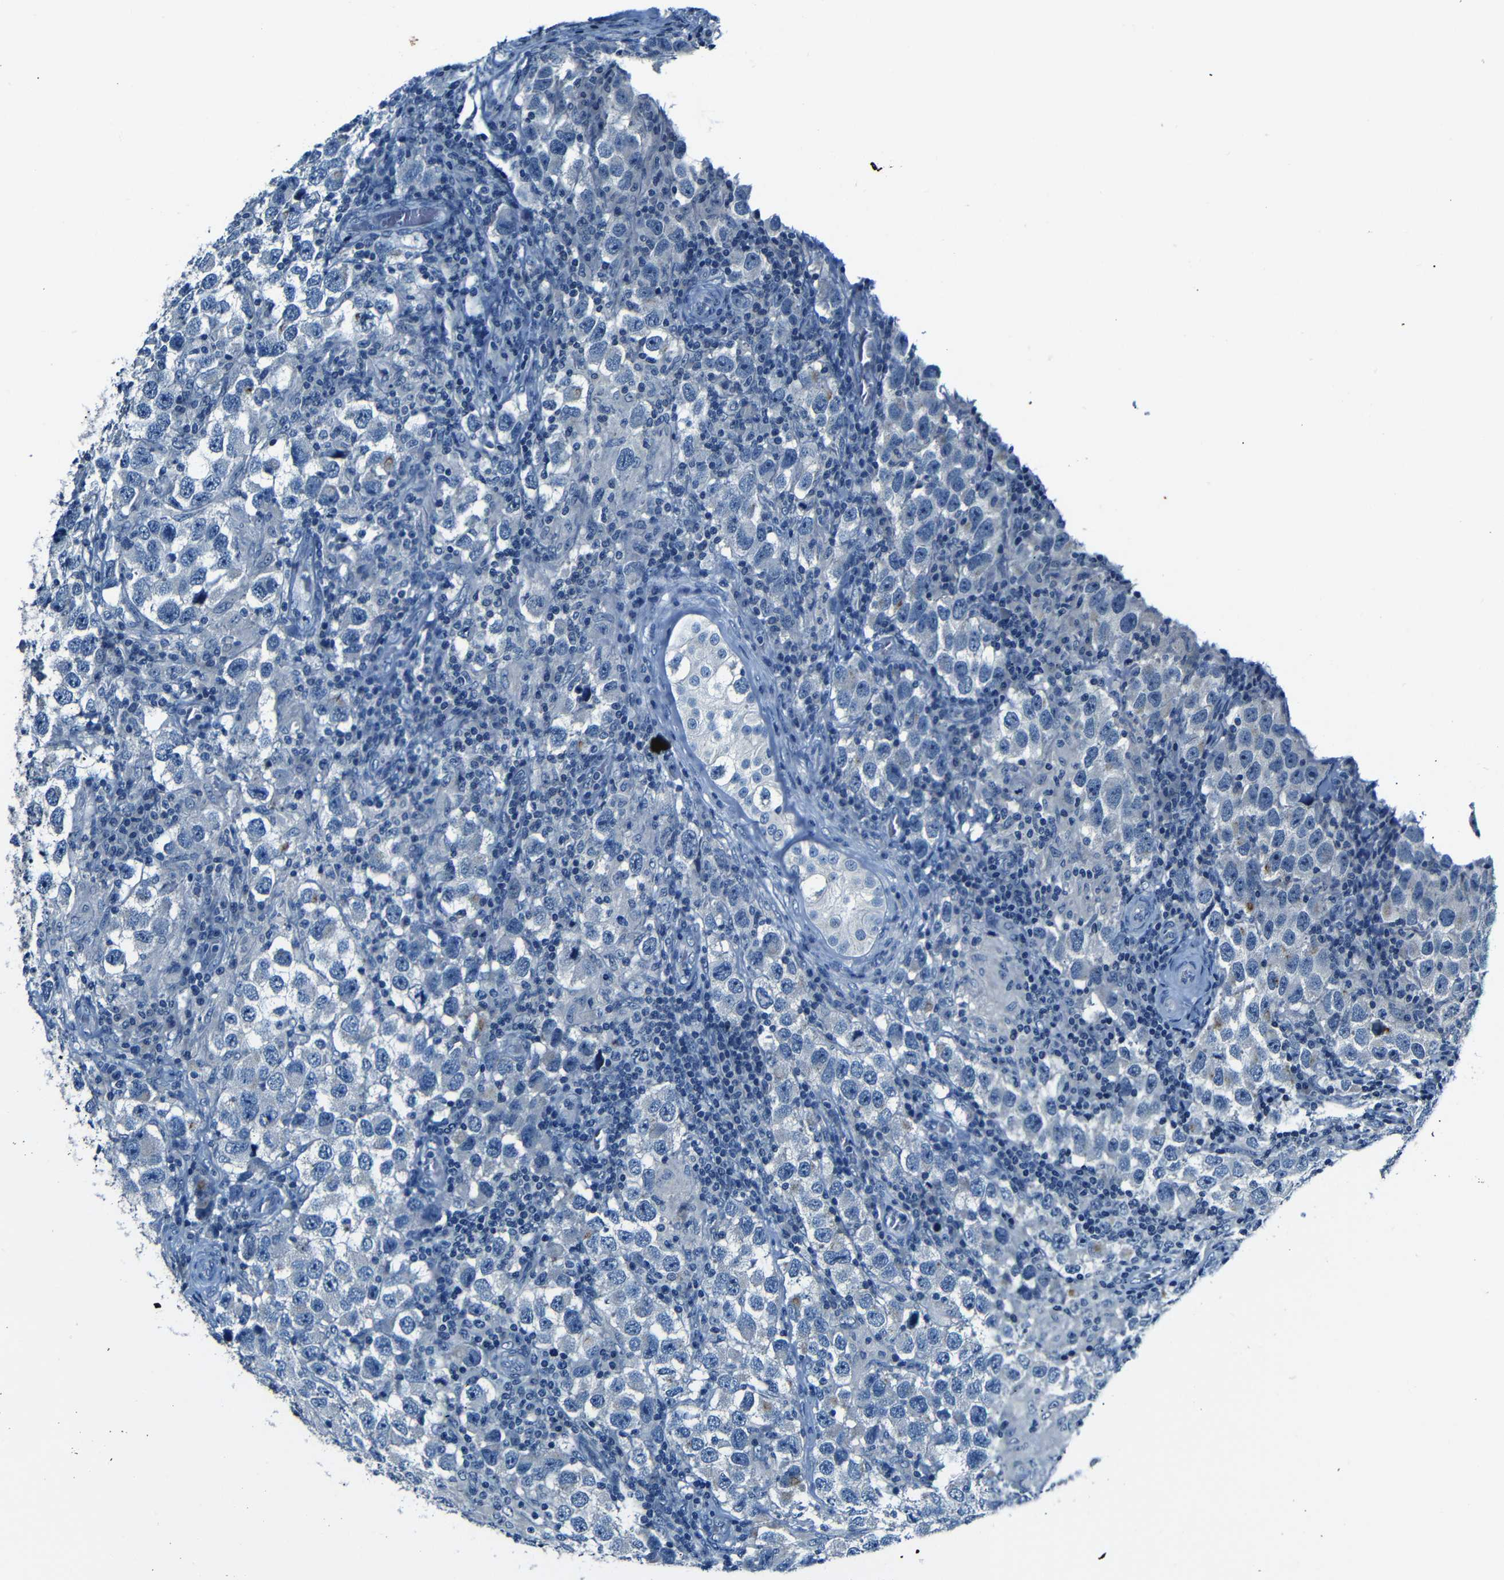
{"staining": {"intensity": "moderate", "quantity": "<25%", "location": "cytoplasmic/membranous"}, "tissue": "testis cancer", "cell_type": "Tumor cells", "image_type": "cancer", "snomed": [{"axis": "morphology", "description": "Carcinoma, Embryonal, NOS"}, {"axis": "topography", "description": "Testis"}], "caption": "Testis embryonal carcinoma stained for a protein shows moderate cytoplasmic/membranous positivity in tumor cells.", "gene": "ANK3", "patient": {"sex": "male", "age": 21}}